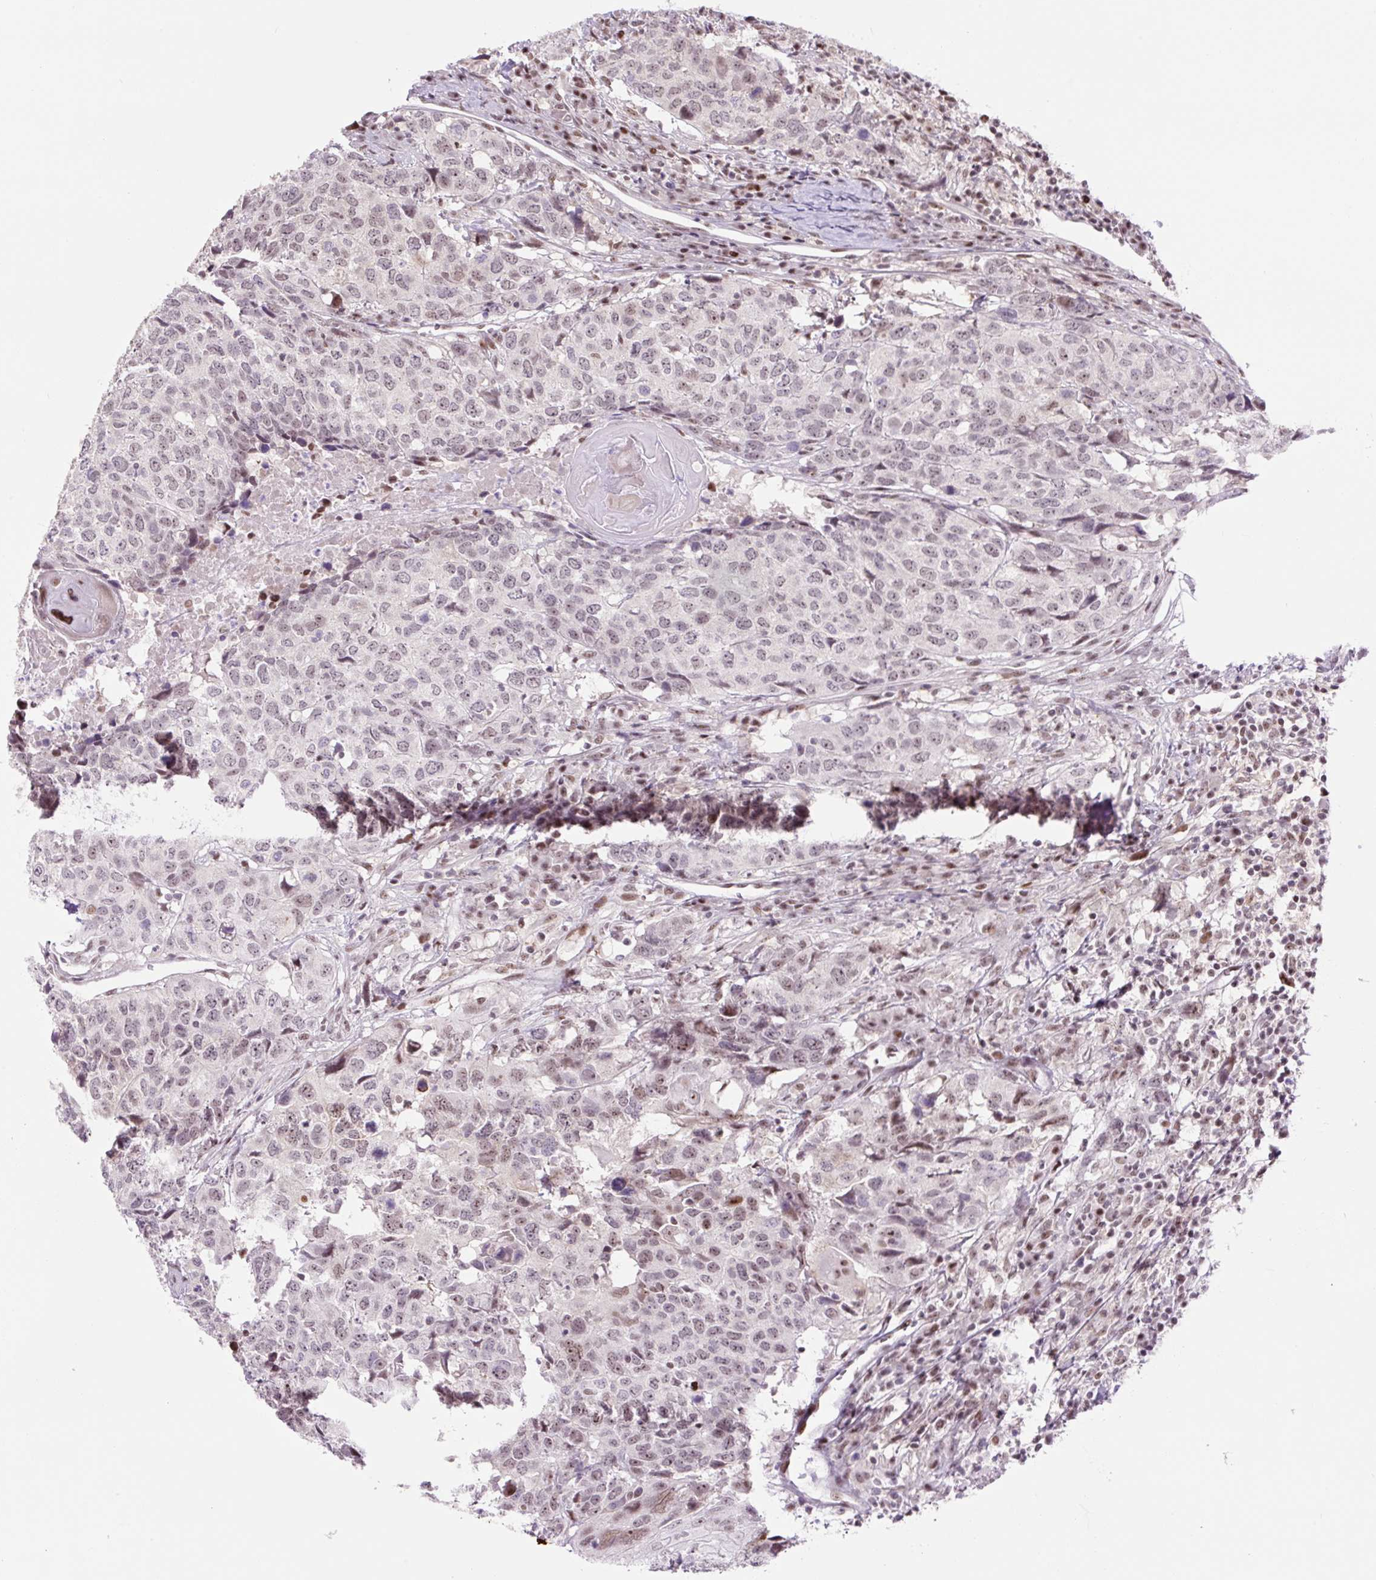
{"staining": {"intensity": "weak", "quantity": "<25%", "location": "nuclear"}, "tissue": "head and neck cancer", "cell_type": "Tumor cells", "image_type": "cancer", "snomed": [{"axis": "morphology", "description": "Normal tissue, NOS"}, {"axis": "morphology", "description": "Squamous cell carcinoma, NOS"}, {"axis": "topography", "description": "Skeletal muscle"}, {"axis": "topography", "description": "Vascular tissue"}, {"axis": "topography", "description": "Peripheral nerve tissue"}, {"axis": "topography", "description": "Head-Neck"}], "caption": "IHC histopathology image of neoplastic tissue: head and neck cancer (squamous cell carcinoma) stained with DAB shows no significant protein positivity in tumor cells.", "gene": "TAF1A", "patient": {"sex": "male", "age": 66}}